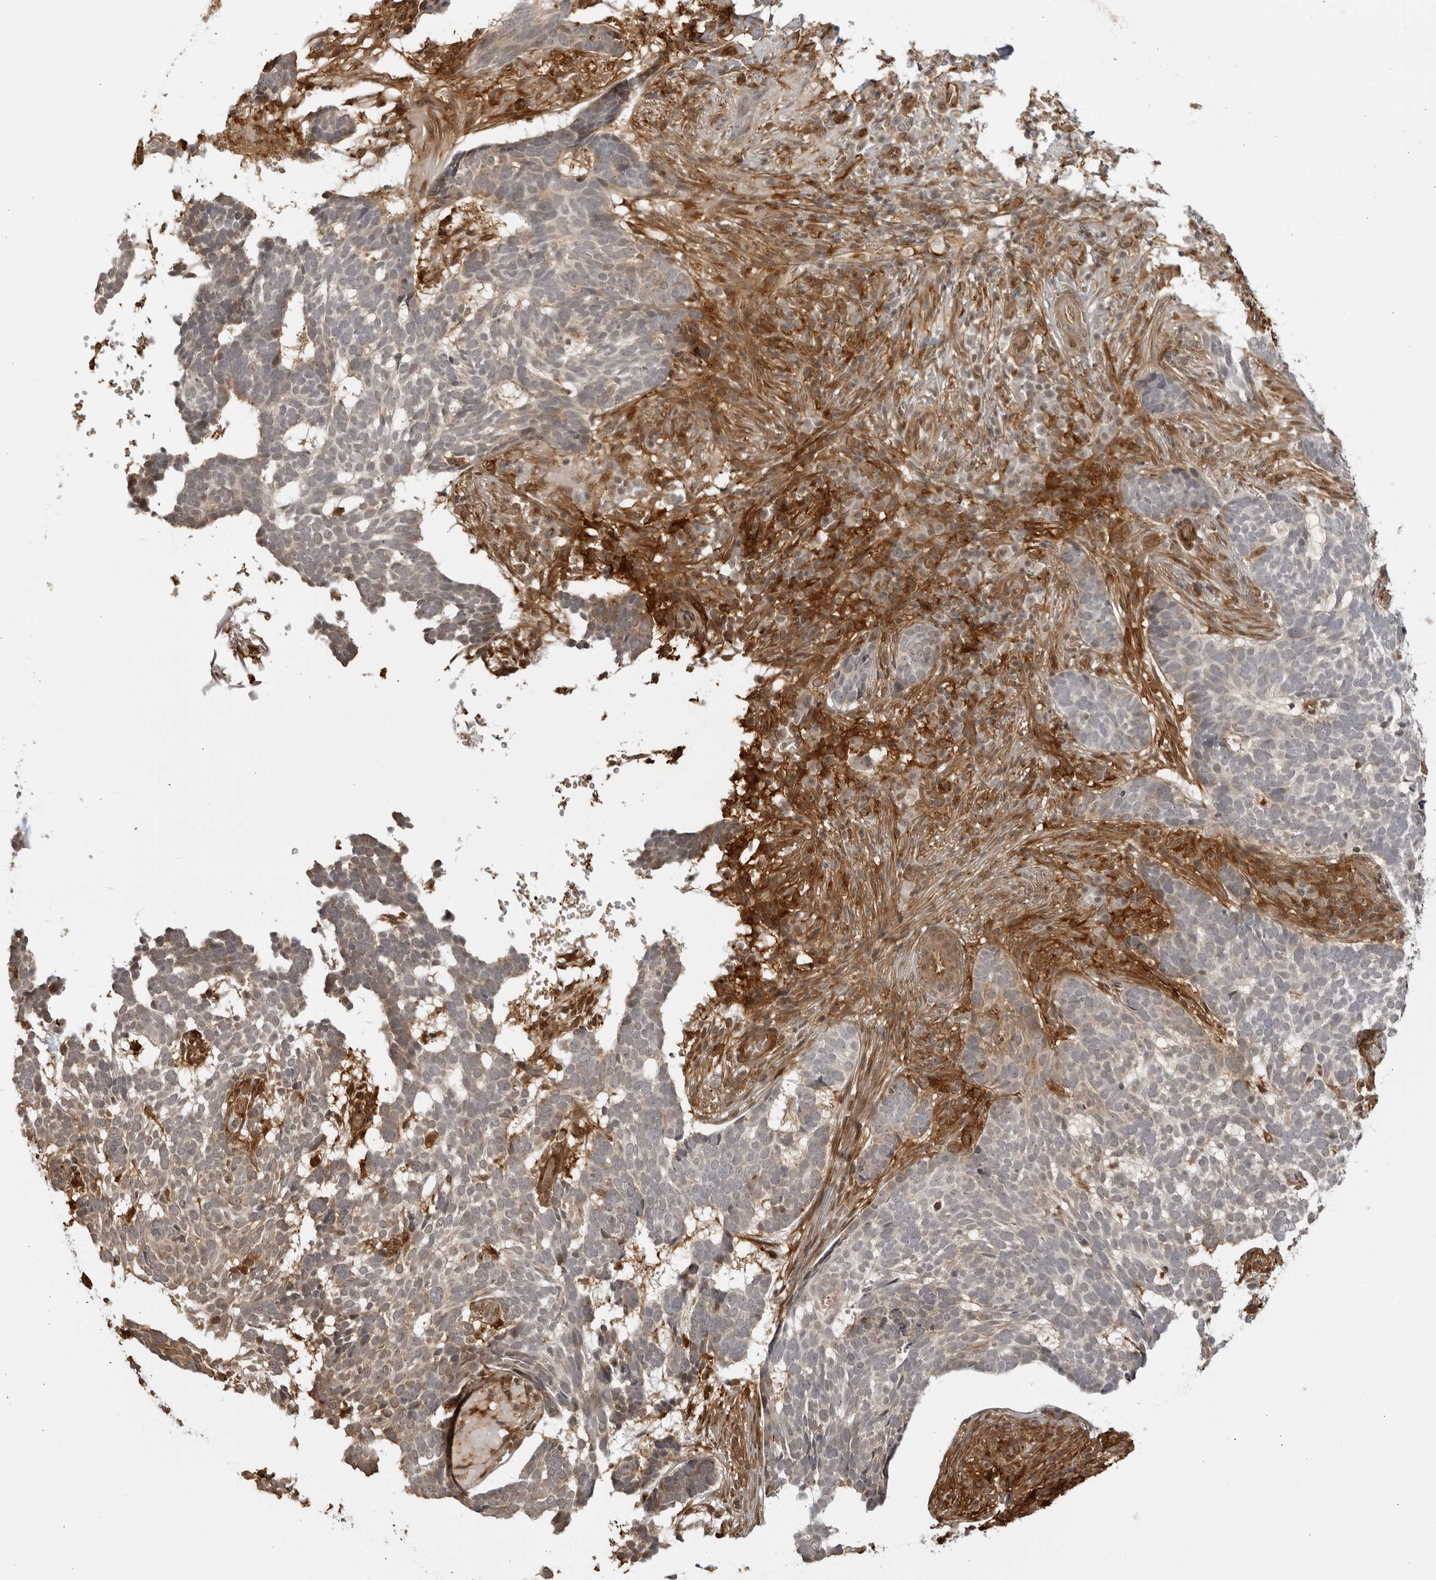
{"staining": {"intensity": "weak", "quantity": "25%-75%", "location": "cytoplasmic/membranous"}, "tissue": "skin cancer", "cell_type": "Tumor cells", "image_type": "cancer", "snomed": [{"axis": "morphology", "description": "Basal cell carcinoma"}, {"axis": "topography", "description": "Skin"}], "caption": "Immunohistochemistry histopathology image of skin cancer stained for a protein (brown), which exhibits low levels of weak cytoplasmic/membranous positivity in about 25%-75% of tumor cells.", "gene": "TCF21", "patient": {"sex": "male", "age": 85}}